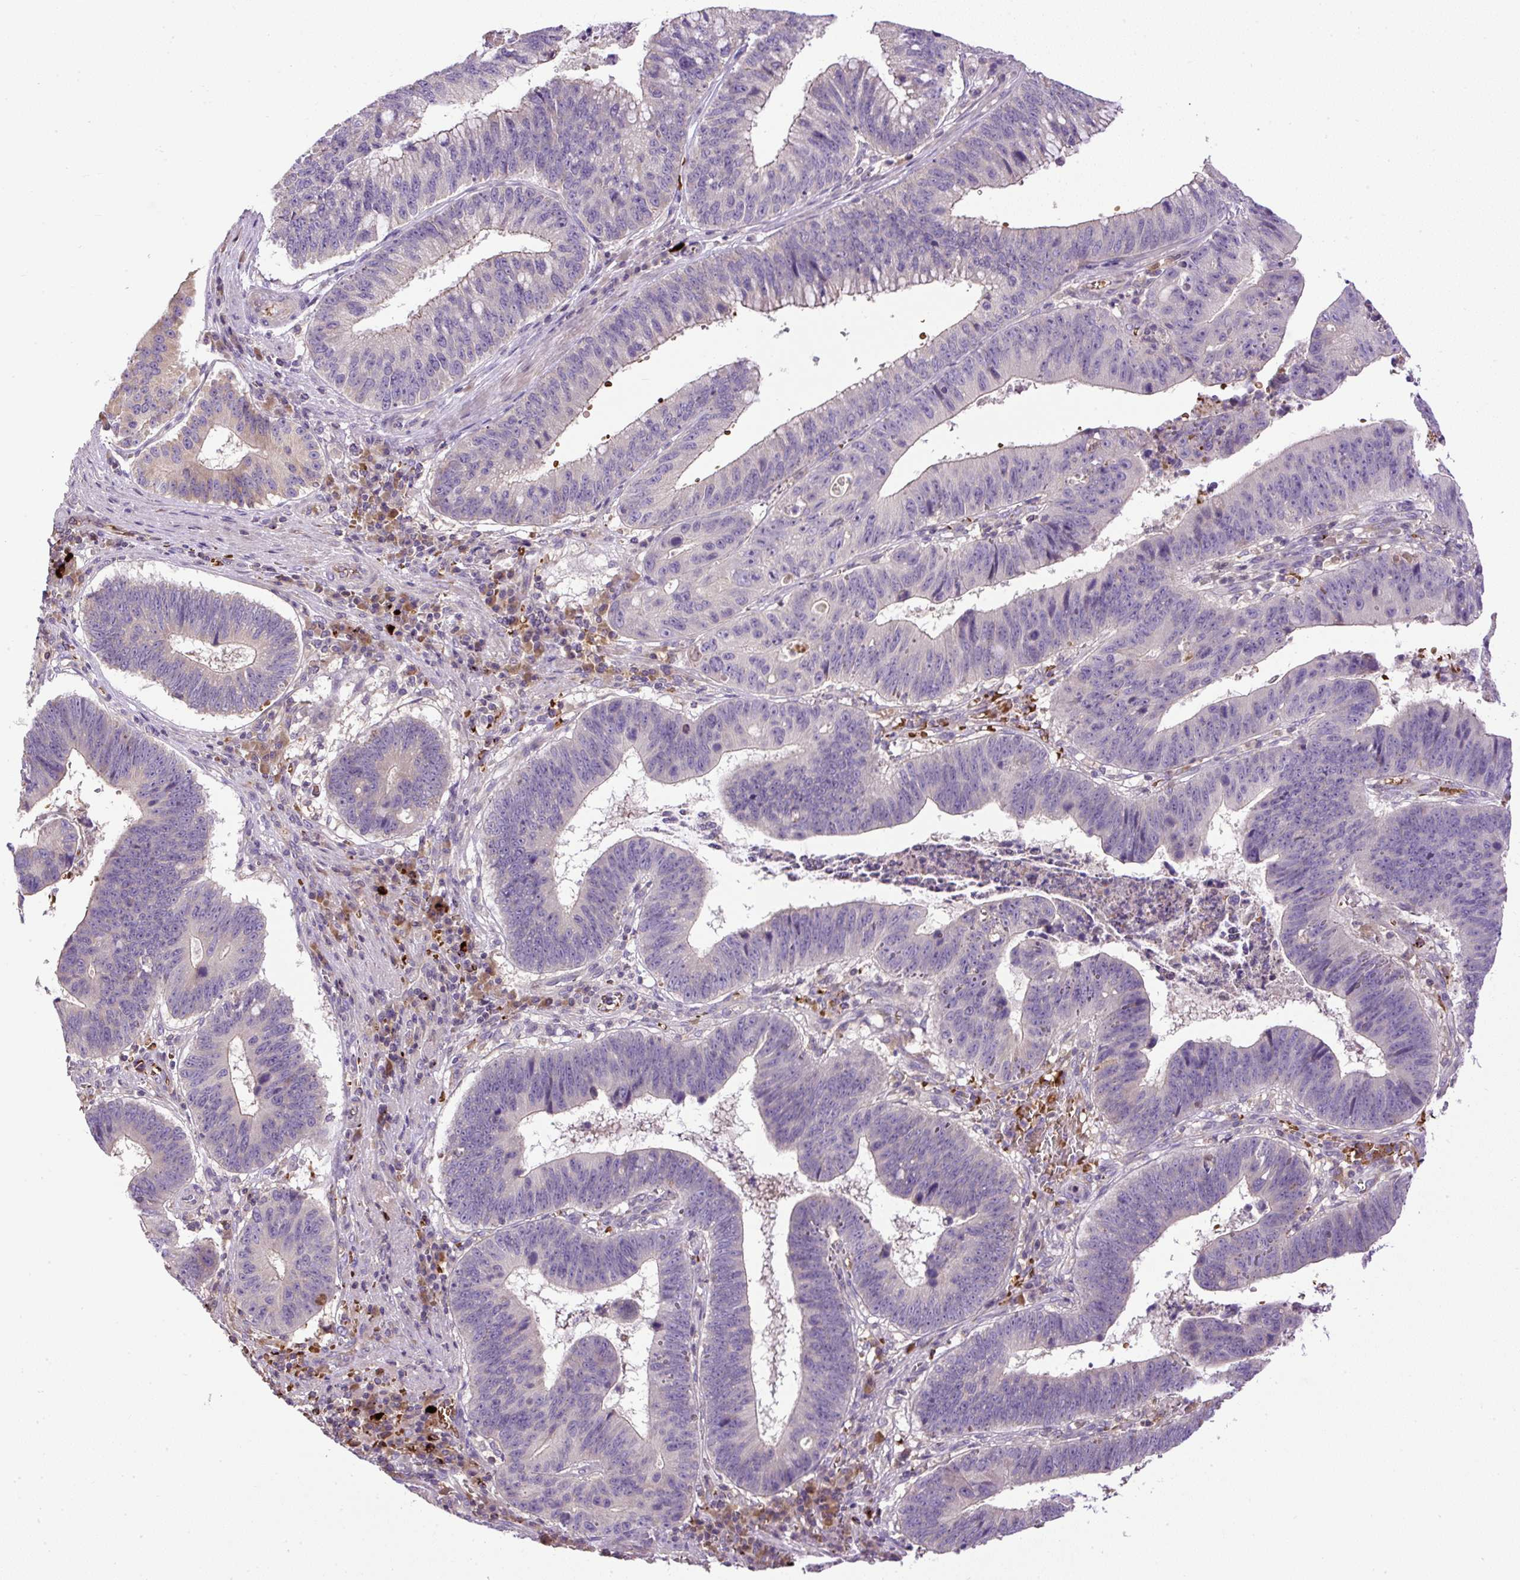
{"staining": {"intensity": "negative", "quantity": "none", "location": "none"}, "tissue": "stomach cancer", "cell_type": "Tumor cells", "image_type": "cancer", "snomed": [{"axis": "morphology", "description": "Adenocarcinoma, NOS"}, {"axis": "topography", "description": "Stomach"}], "caption": "DAB (3,3'-diaminobenzidine) immunohistochemical staining of human adenocarcinoma (stomach) displays no significant expression in tumor cells.", "gene": "CXCL13", "patient": {"sex": "male", "age": 59}}